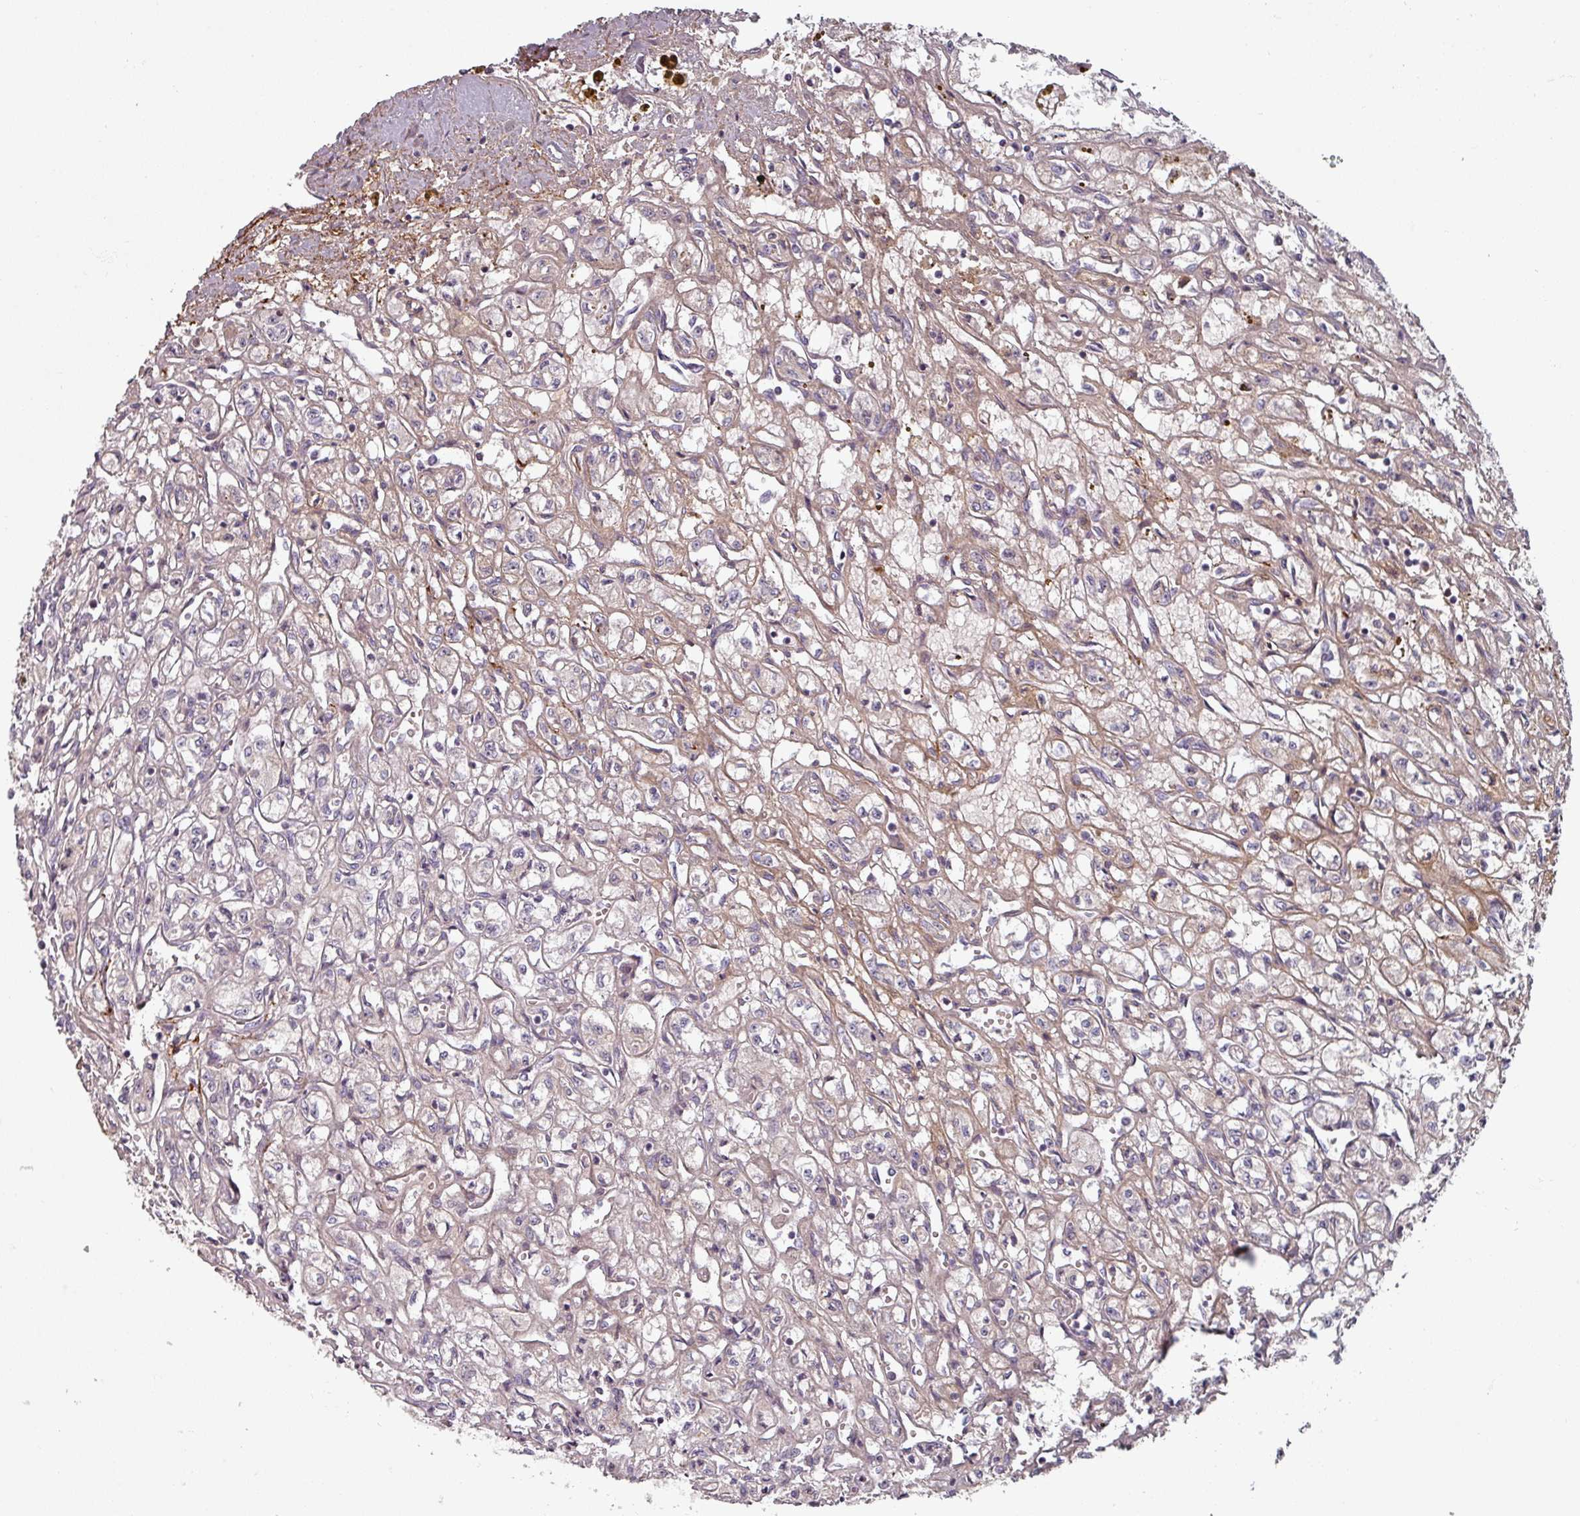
{"staining": {"intensity": "negative", "quantity": "none", "location": "none"}, "tissue": "renal cancer", "cell_type": "Tumor cells", "image_type": "cancer", "snomed": [{"axis": "morphology", "description": "Adenocarcinoma, NOS"}, {"axis": "topography", "description": "Kidney"}], "caption": "The IHC image has no significant positivity in tumor cells of renal adenocarcinoma tissue.", "gene": "CYB5RL", "patient": {"sex": "male", "age": 56}}